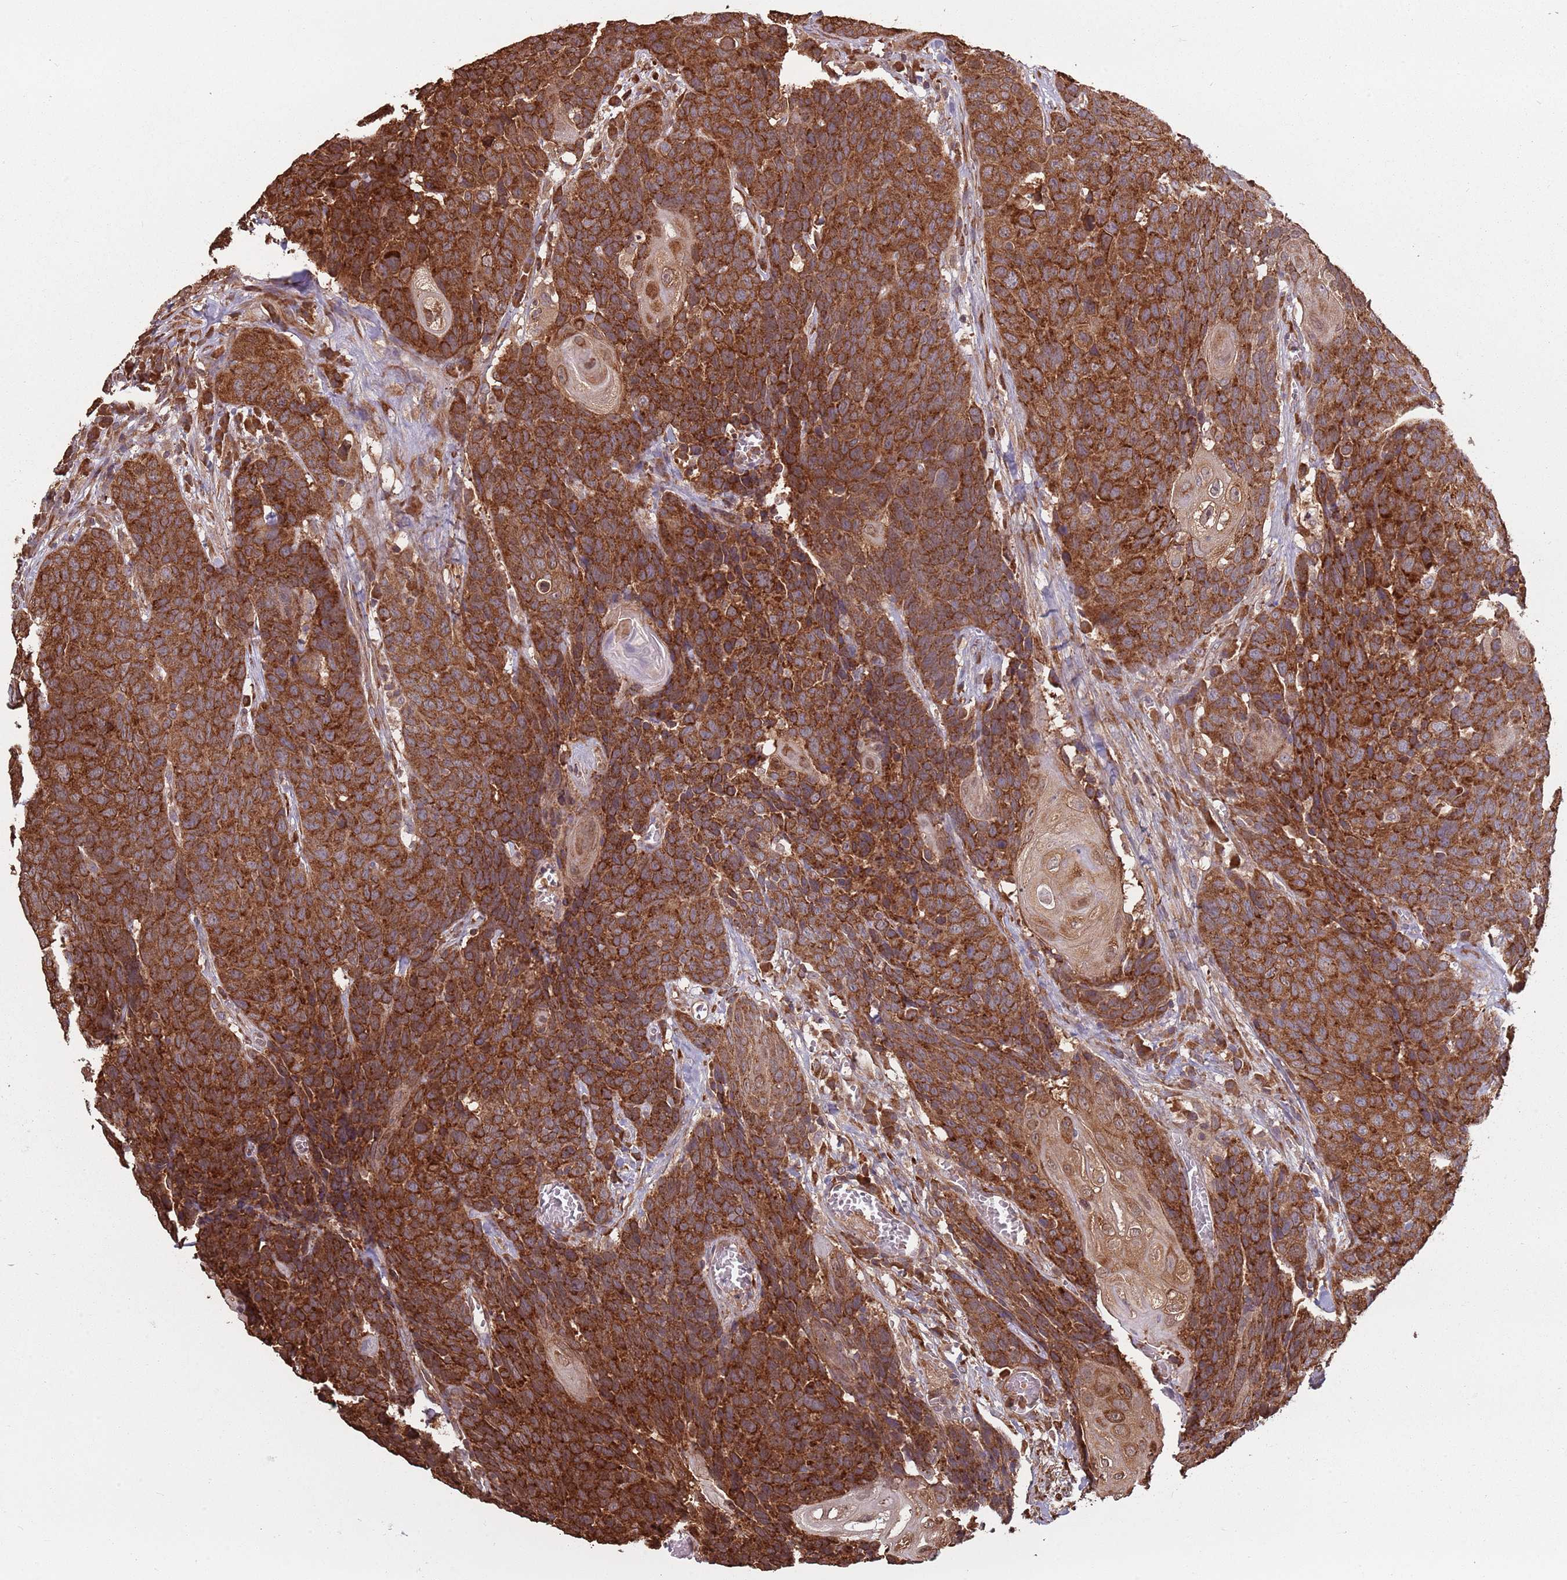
{"staining": {"intensity": "strong", "quantity": ">75%", "location": "cytoplasmic/membranous"}, "tissue": "head and neck cancer", "cell_type": "Tumor cells", "image_type": "cancer", "snomed": [{"axis": "morphology", "description": "Squamous cell carcinoma, NOS"}, {"axis": "topography", "description": "Head-Neck"}], "caption": "The micrograph reveals a brown stain indicating the presence of a protein in the cytoplasmic/membranous of tumor cells in head and neck cancer (squamous cell carcinoma).", "gene": "COG4", "patient": {"sex": "male", "age": 66}}